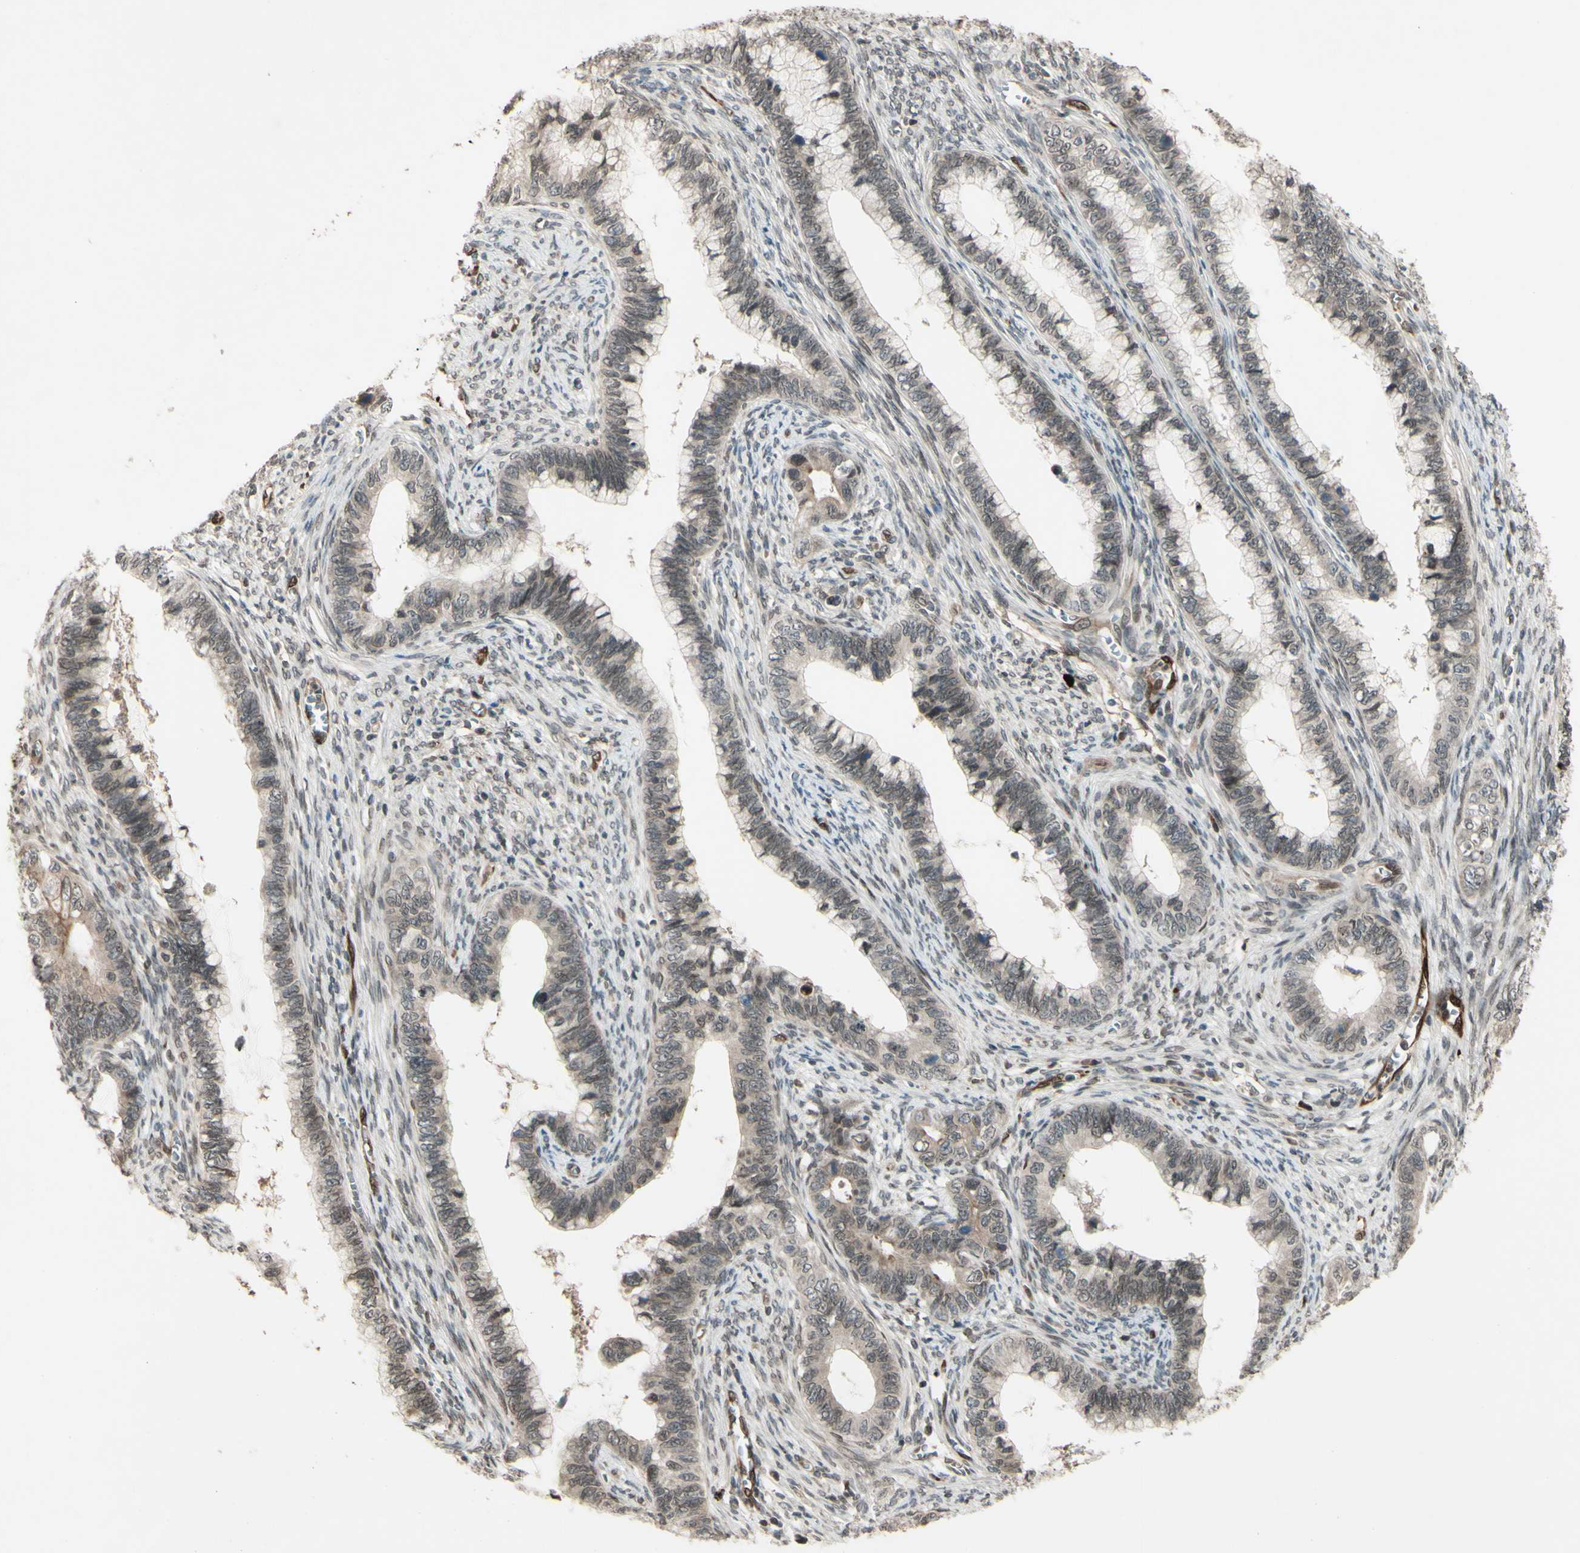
{"staining": {"intensity": "weak", "quantity": "<25%", "location": "cytoplasmic/membranous"}, "tissue": "cervical cancer", "cell_type": "Tumor cells", "image_type": "cancer", "snomed": [{"axis": "morphology", "description": "Adenocarcinoma, NOS"}, {"axis": "topography", "description": "Cervix"}], "caption": "Immunohistochemical staining of human adenocarcinoma (cervical) exhibits no significant positivity in tumor cells.", "gene": "MLF2", "patient": {"sex": "female", "age": 44}}